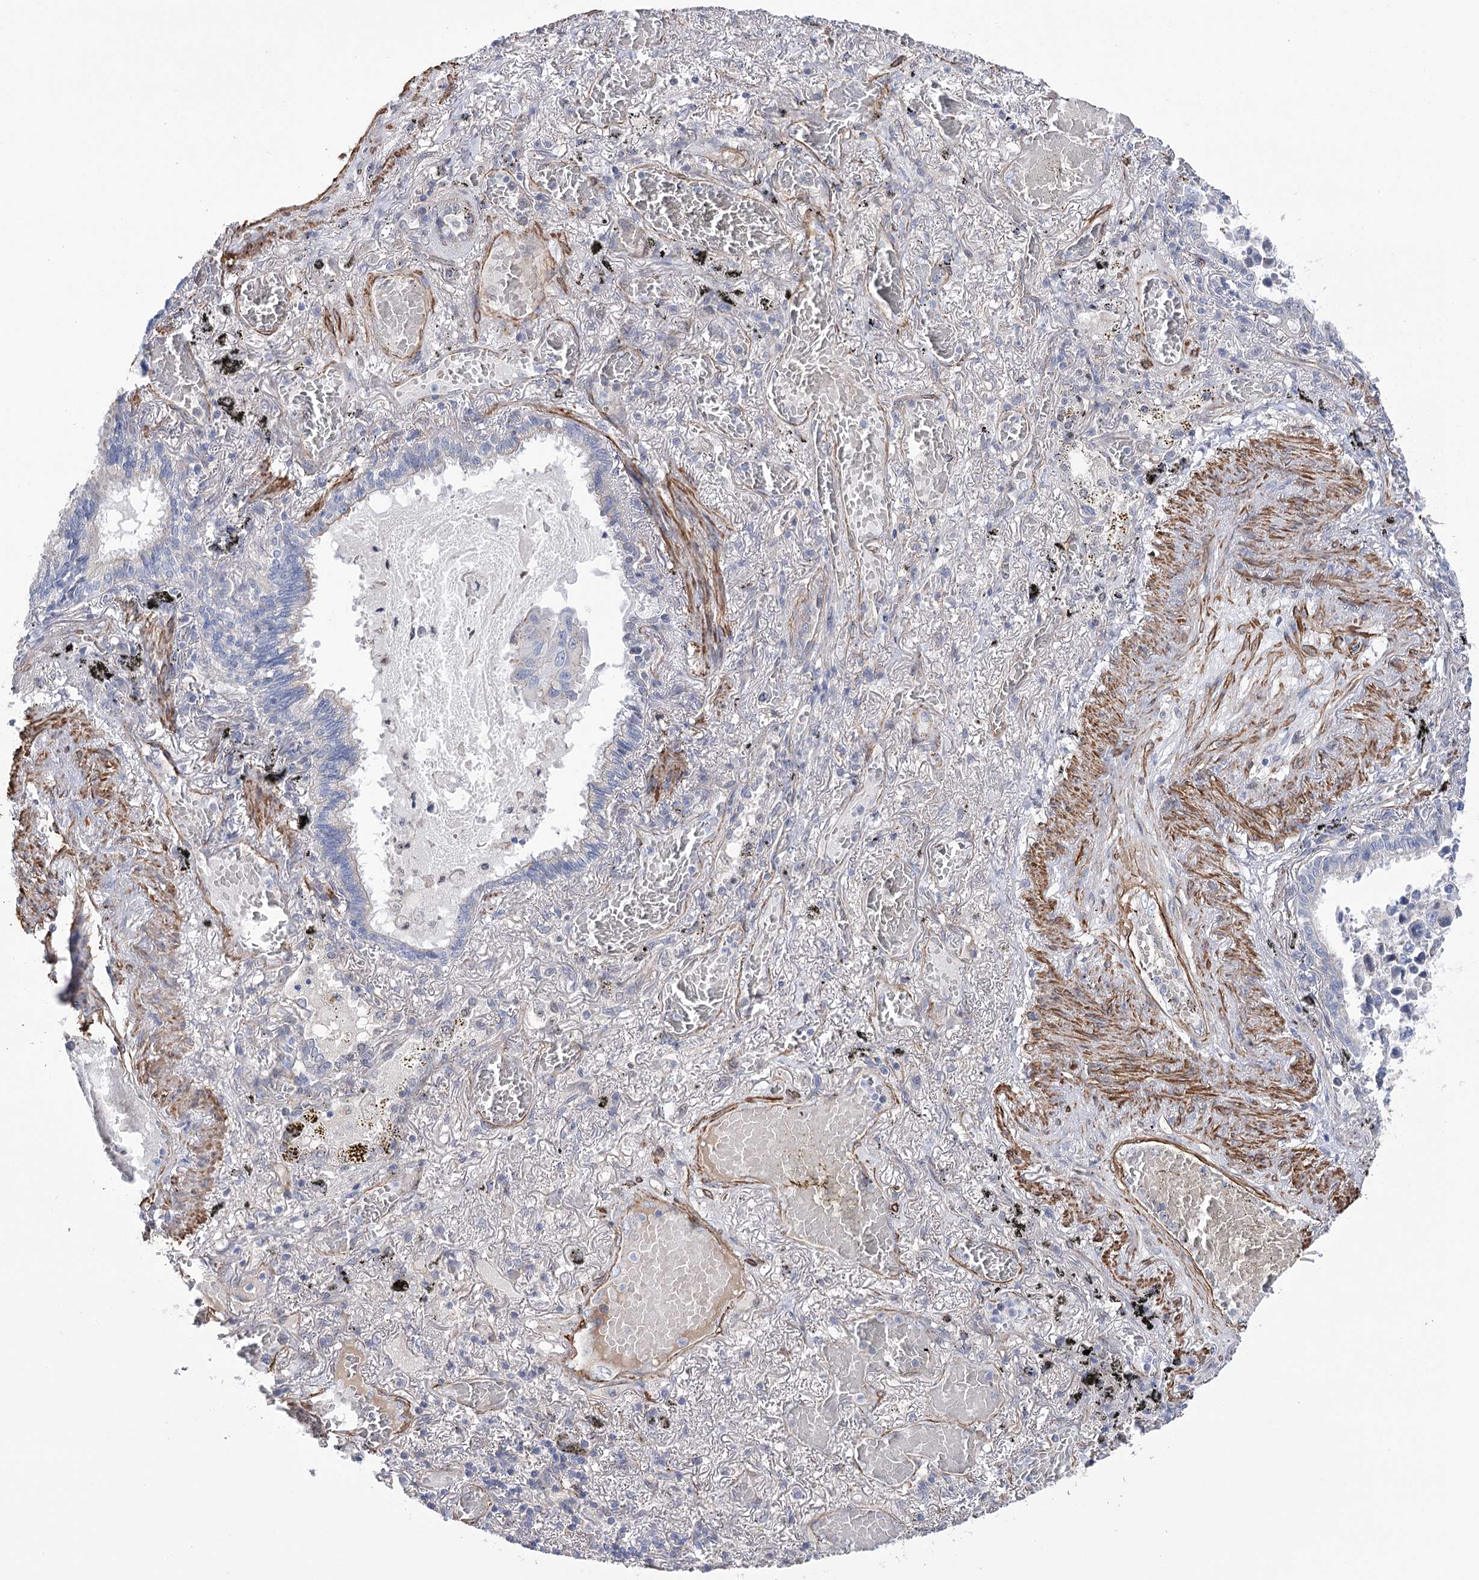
{"staining": {"intensity": "negative", "quantity": "none", "location": "none"}, "tissue": "lung cancer", "cell_type": "Tumor cells", "image_type": "cancer", "snomed": [{"axis": "morphology", "description": "Adenocarcinoma, NOS"}, {"axis": "topography", "description": "Lung"}], "caption": "A high-resolution micrograph shows IHC staining of lung adenocarcinoma, which demonstrates no significant staining in tumor cells.", "gene": "WASHC3", "patient": {"sex": "male", "age": 64}}